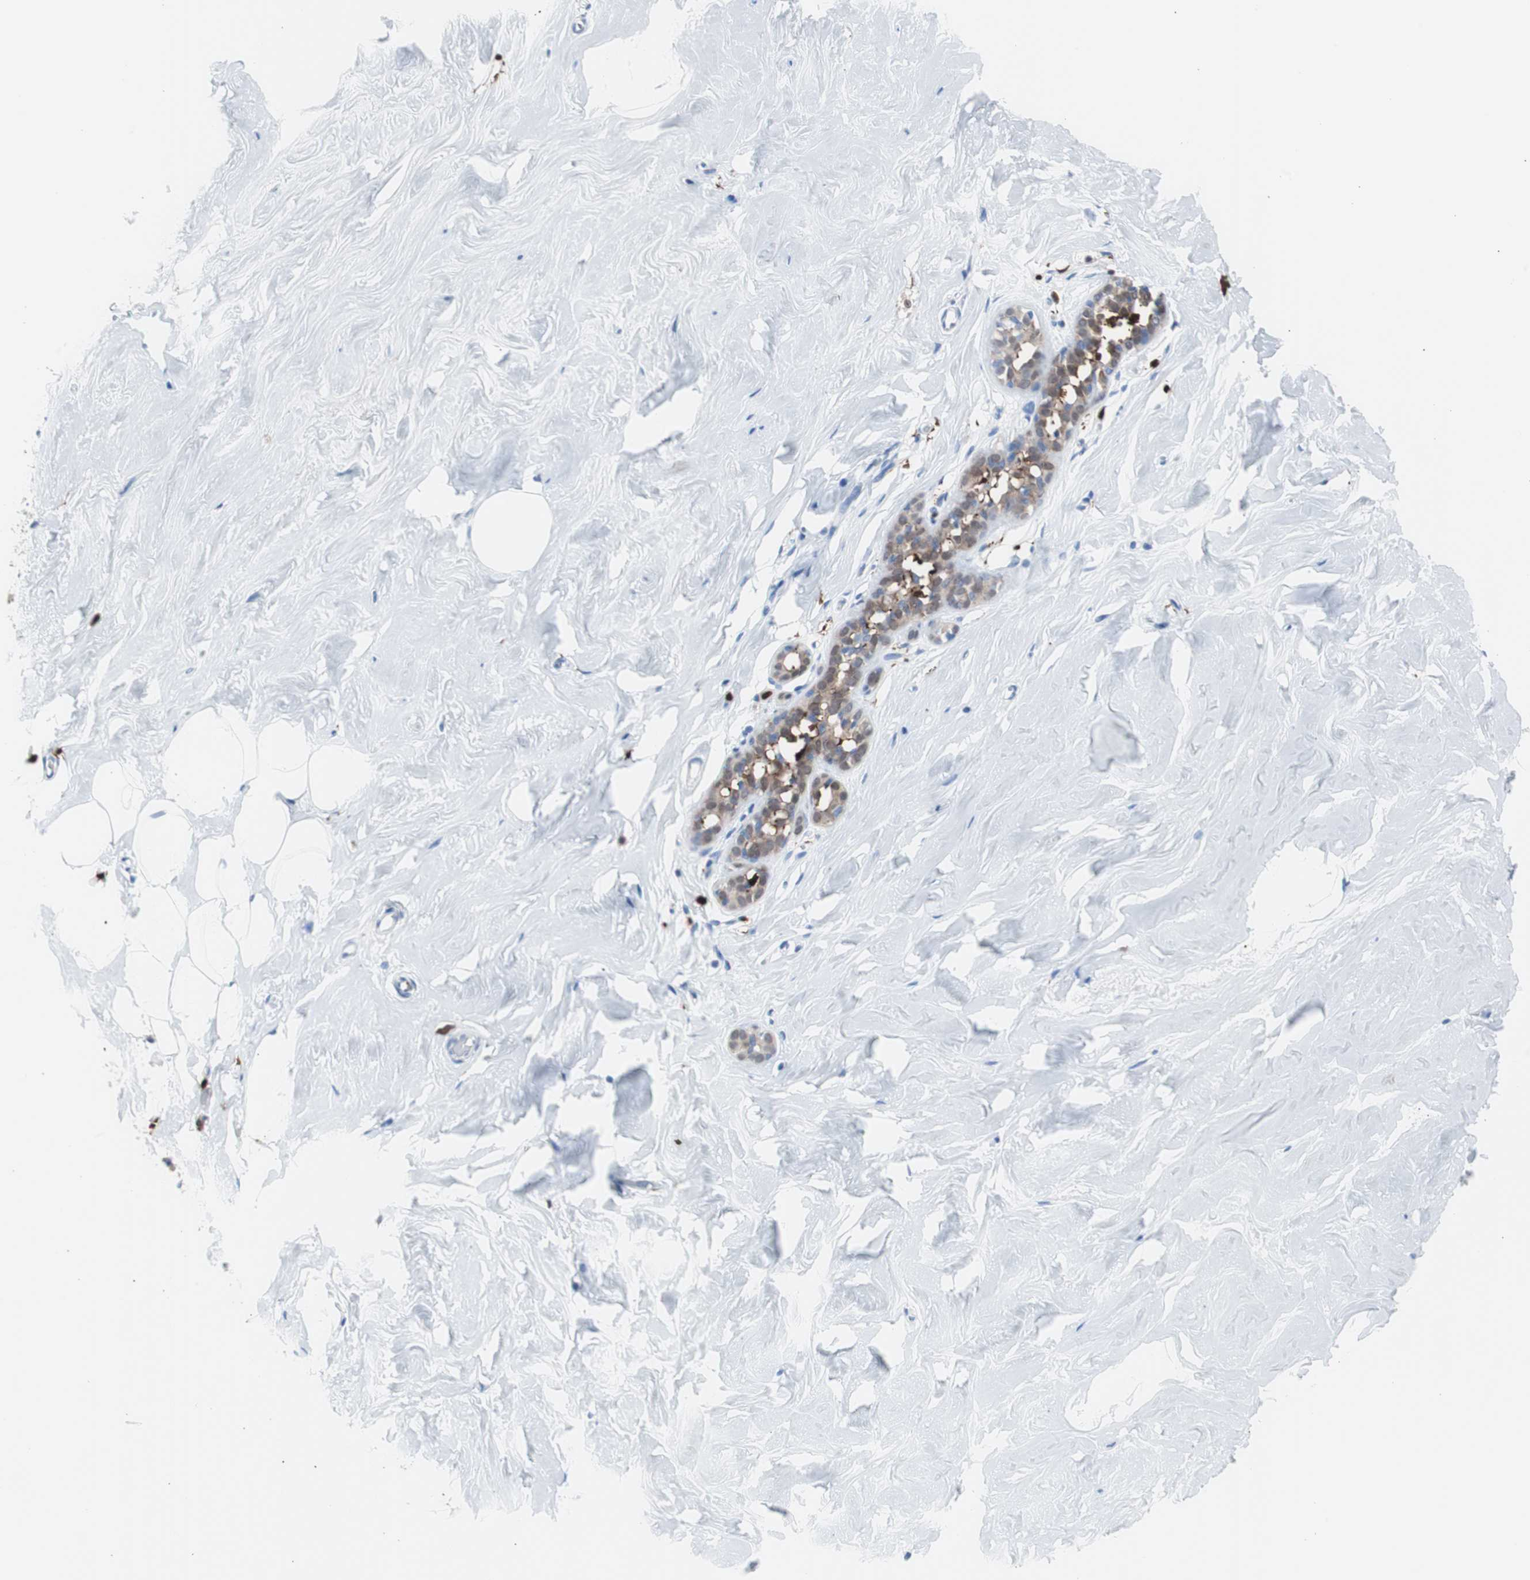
{"staining": {"intensity": "negative", "quantity": "none", "location": "none"}, "tissue": "breast", "cell_type": "Adipocytes", "image_type": "normal", "snomed": [{"axis": "morphology", "description": "Normal tissue, NOS"}, {"axis": "topography", "description": "Breast"}], "caption": "This is a image of IHC staining of unremarkable breast, which shows no staining in adipocytes. Nuclei are stained in blue.", "gene": "SYK", "patient": {"sex": "female", "age": 75}}